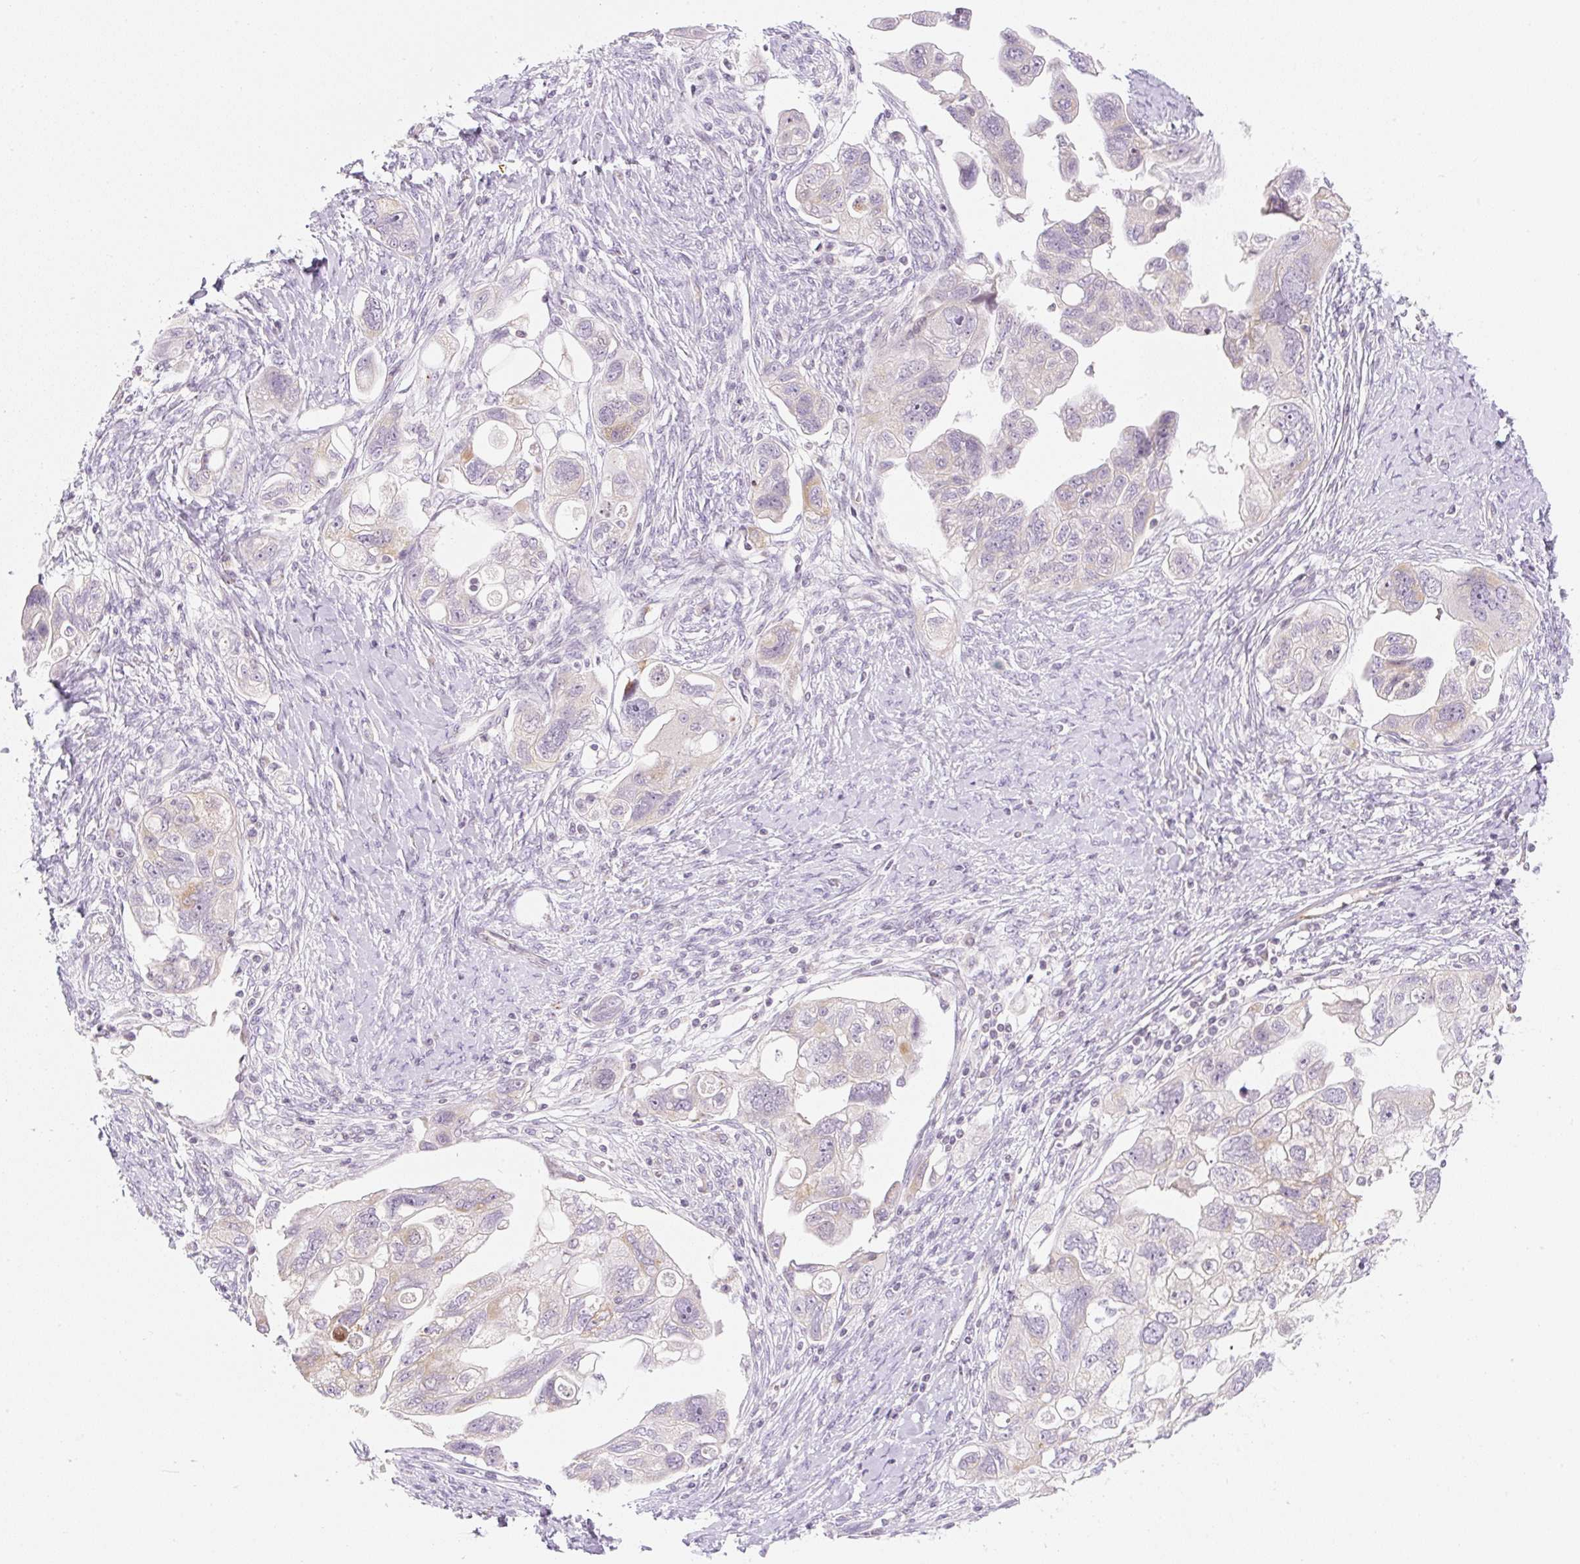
{"staining": {"intensity": "moderate", "quantity": "<25%", "location": "cytoplasmic/membranous"}, "tissue": "ovarian cancer", "cell_type": "Tumor cells", "image_type": "cancer", "snomed": [{"axis": "morphology", "description": "Carcinoma, NOS"}, {"axis": "morphology", "description": "Cystadenocarcinoma, serous, NOS"}, {"axis": "topography", "description": "Ovary"}], "caption": "Serous cystadenocarcinoma (ovarian) stained for a protein (brown) shows moderate cytoplasmic/membranous positive expression in about <25% of tumor cells.", "gene": "CASKIN1", "patient": {"sex": "female", "age": 69}}